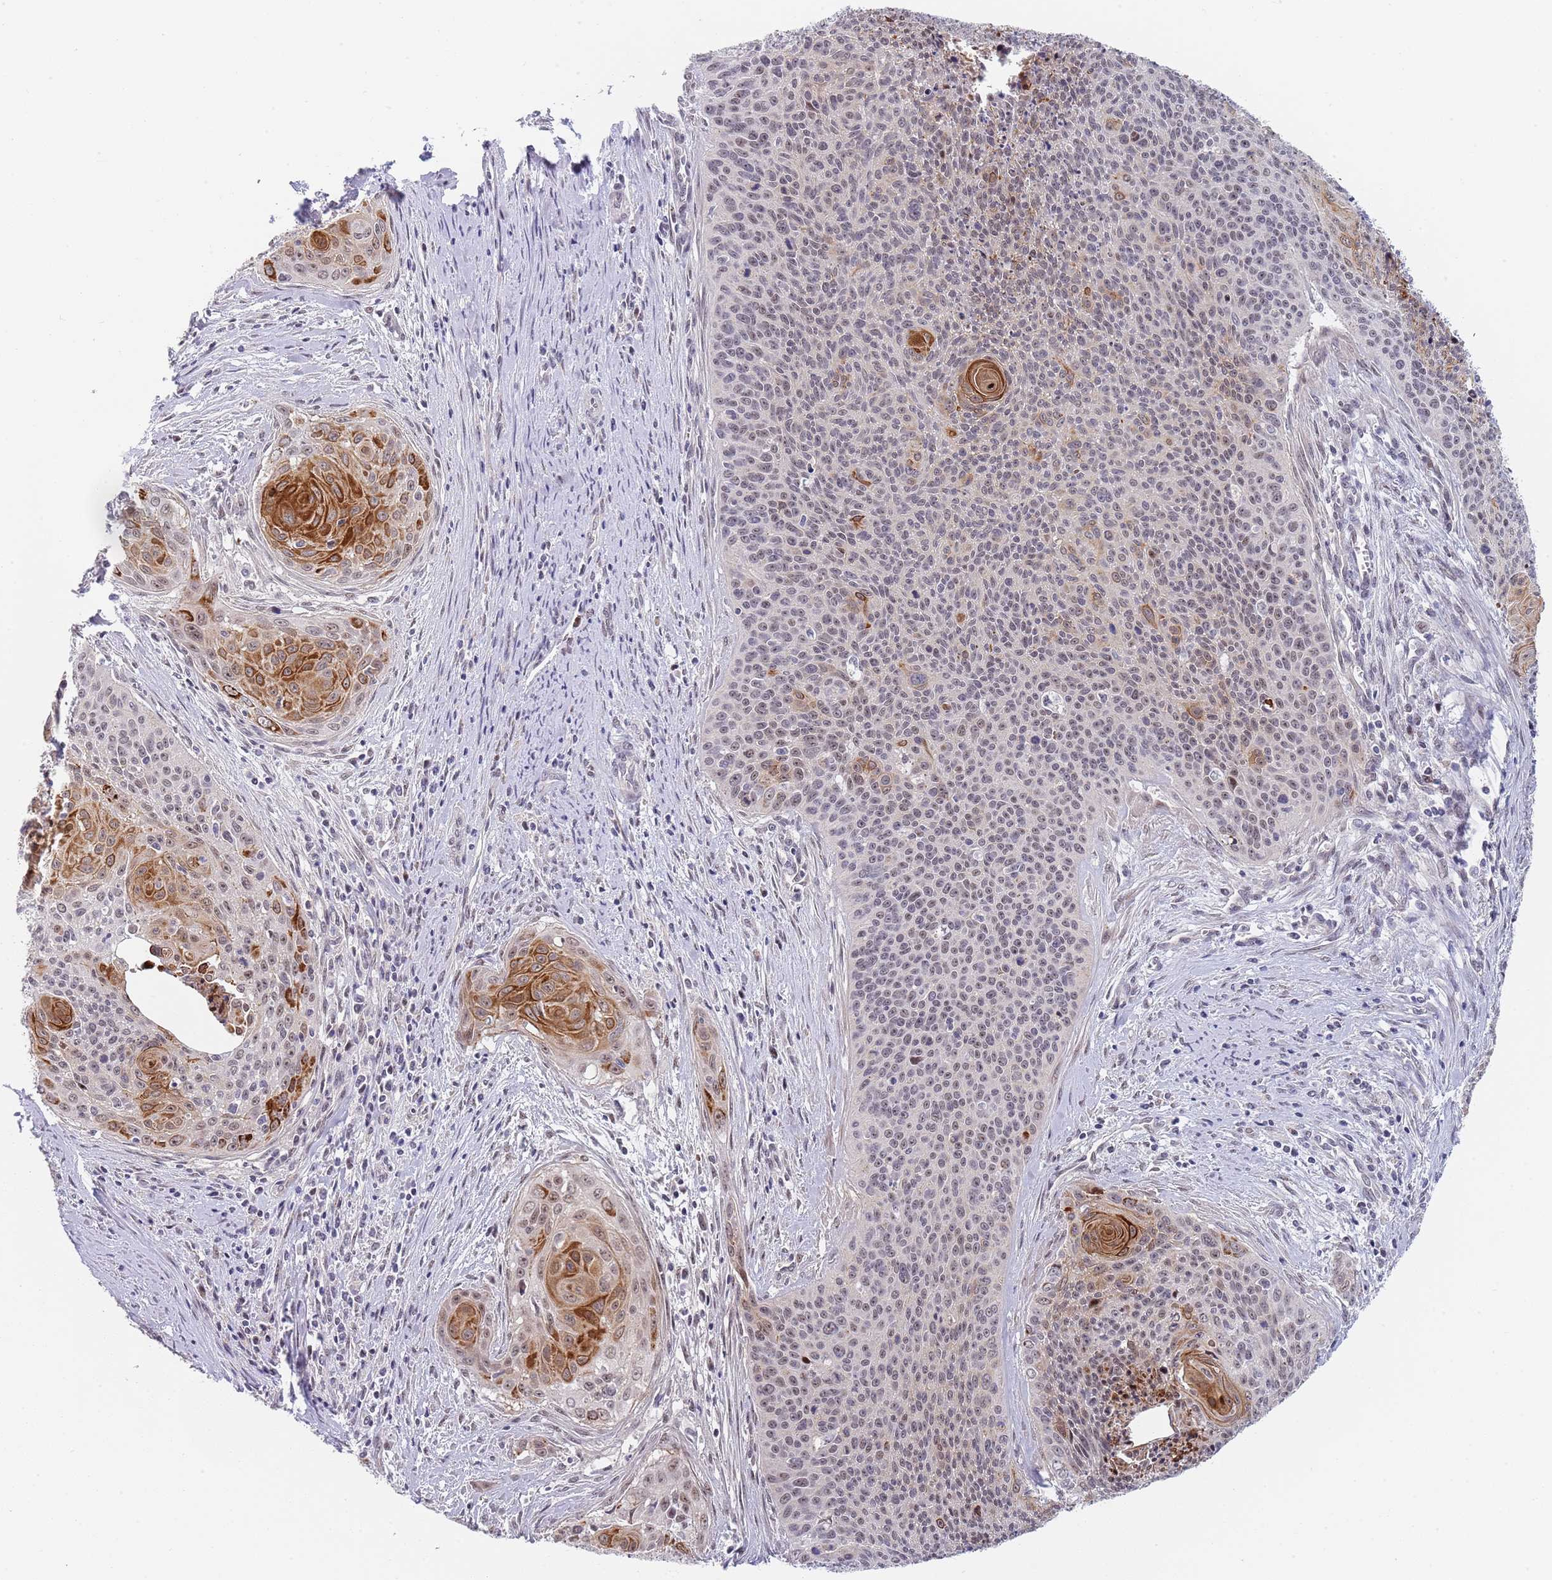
{"staining": {"intensity": "strong", "quantity": "<25%", "location": "cytoplasmic/membranous"}, "tissue": "cervical cancer", "cell_type": "Tumor cells", "image_type": "cancer", "snomed": [{"axis": "morphology", "description": "Squamous cell carcinoma, NOS"}, {"axis": "topography", "description": "Cervix"}], "caption": "This is a histology image of IHC staining of cervical cancer, which shows strong positivity in the cytoplasmic/membranous of tumor cells.", "gene": "PLCL2", "patient": {"sex": "female", "age": 55}}